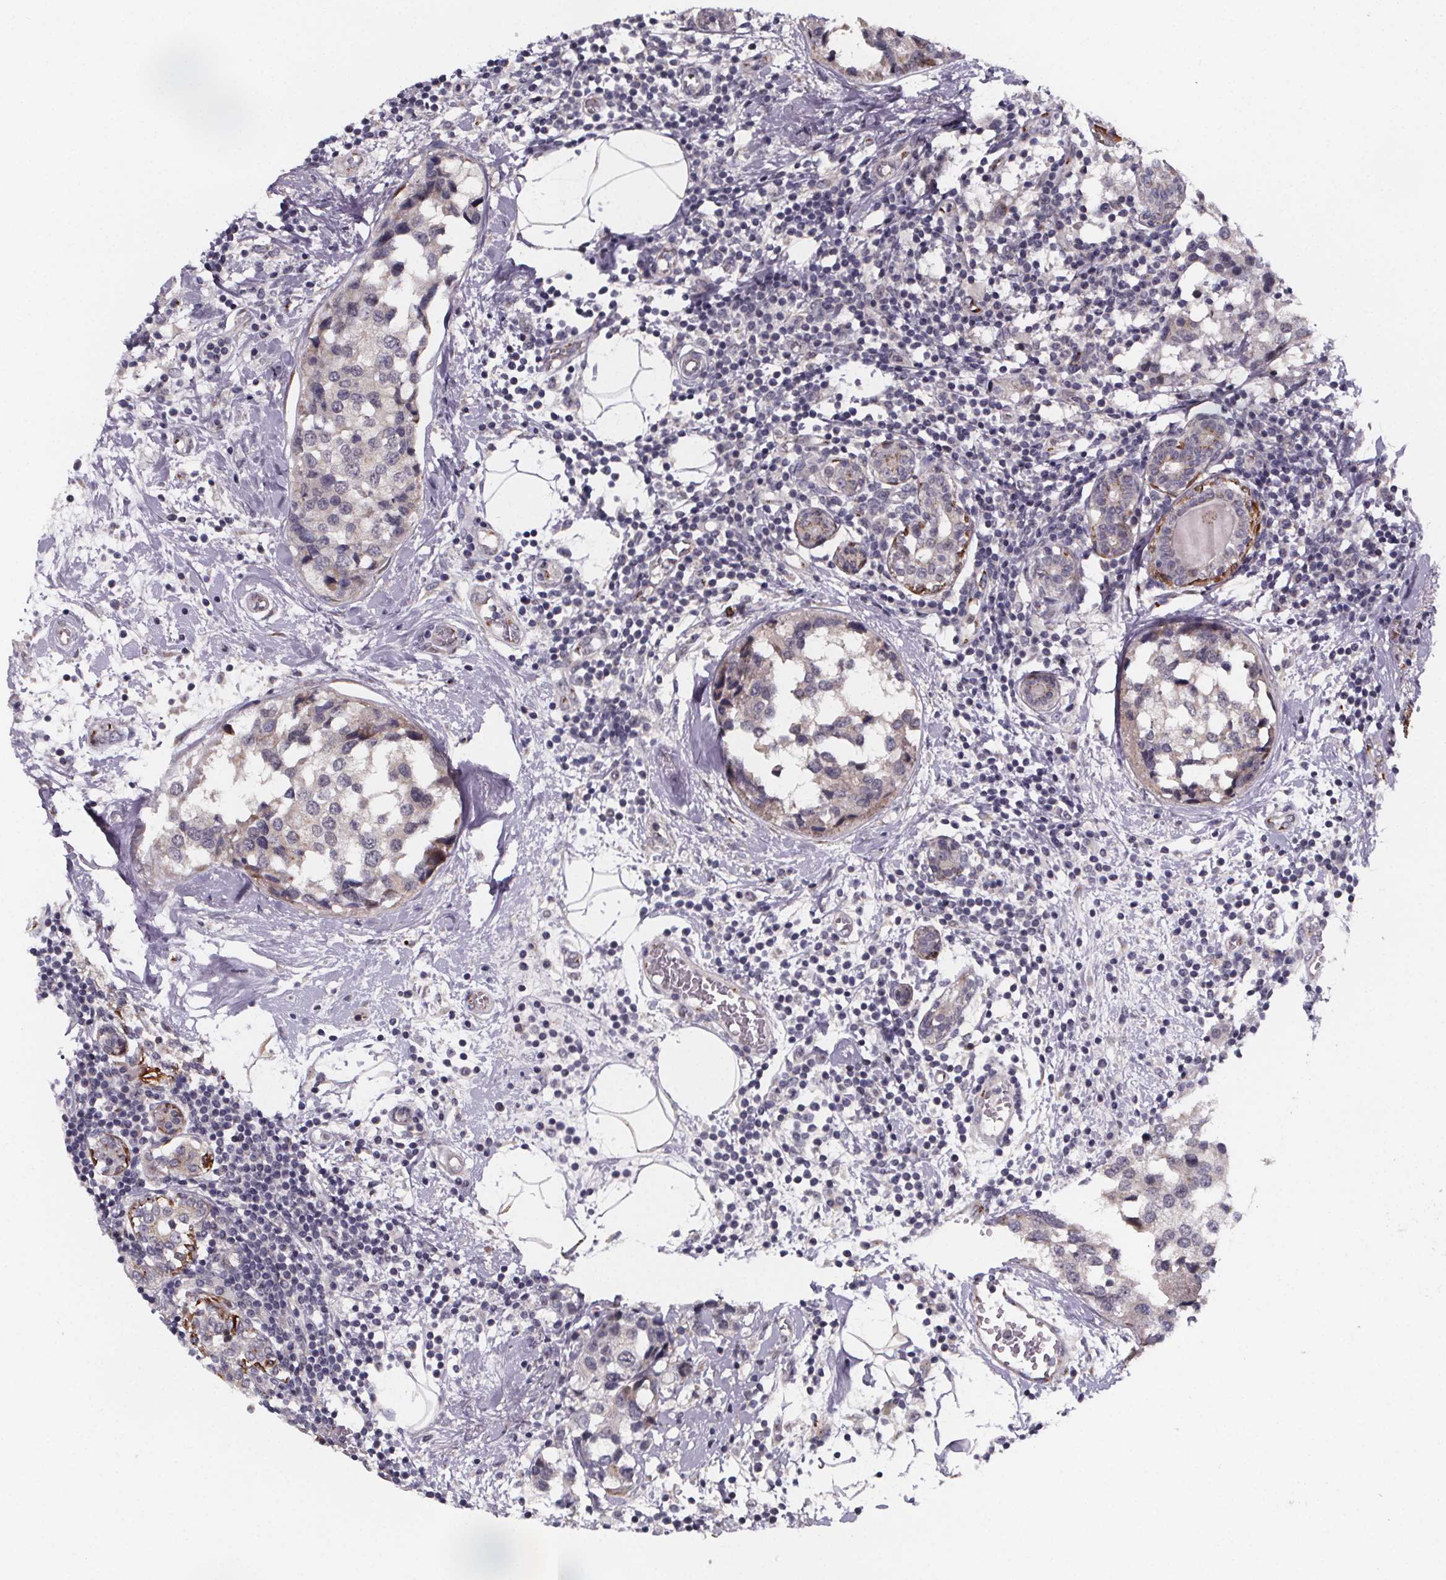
{"staining": {"intensity": "negative", "quantity": "none", "location": "none"}, "tissue": "breast cancer", "cell_type": "Tumor cells", "image_type": "cancer", "snomed": [{"axis": "morphology", "description": "Lobular carcinoma"}, {"axis": "topography", "description": "Breast"}], "caption": "The micrograph shows no significant expression in tumor cells of breast cancer.", "gene": "NDST1", "patient": {"sex": "female", "age": 59}}